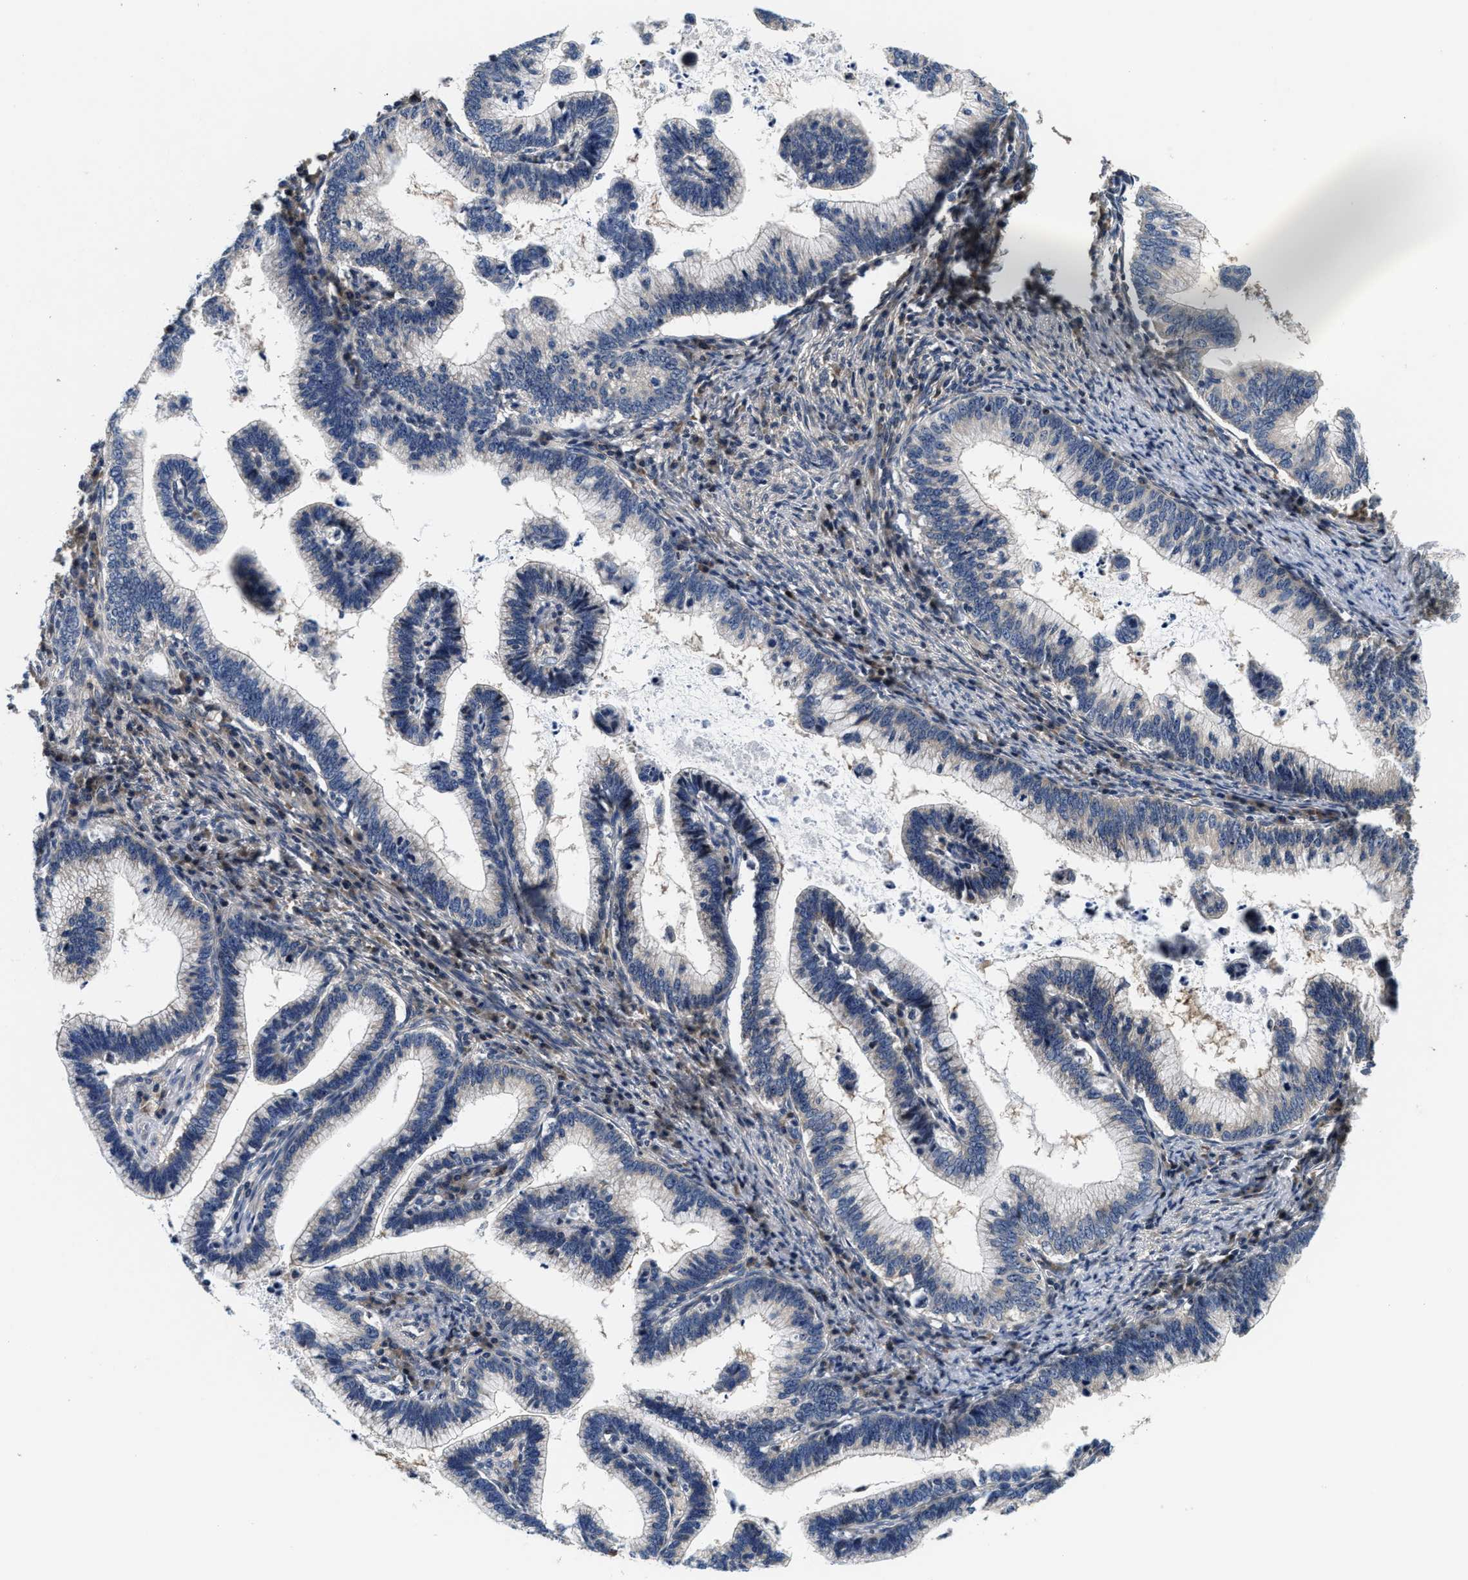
{"staining": {"intensity": "negative", "quantity": "none", "location": "none"}, "tissue": "cervical cancer", "cell_type": "Tumor cells", "image_type": "cancer", "snomed": [{"axis": "morphology", "description": "Adenocarcinoma, NOS"}, {"axis": "topography", "description": "Cervix"}], "caption": "Protein analysis of adenocarcinoma (cervical) exhibits no significant staining in tumor cells.", "gene": "PHPT1", "patient": {"sex": "female", "age": 36}}